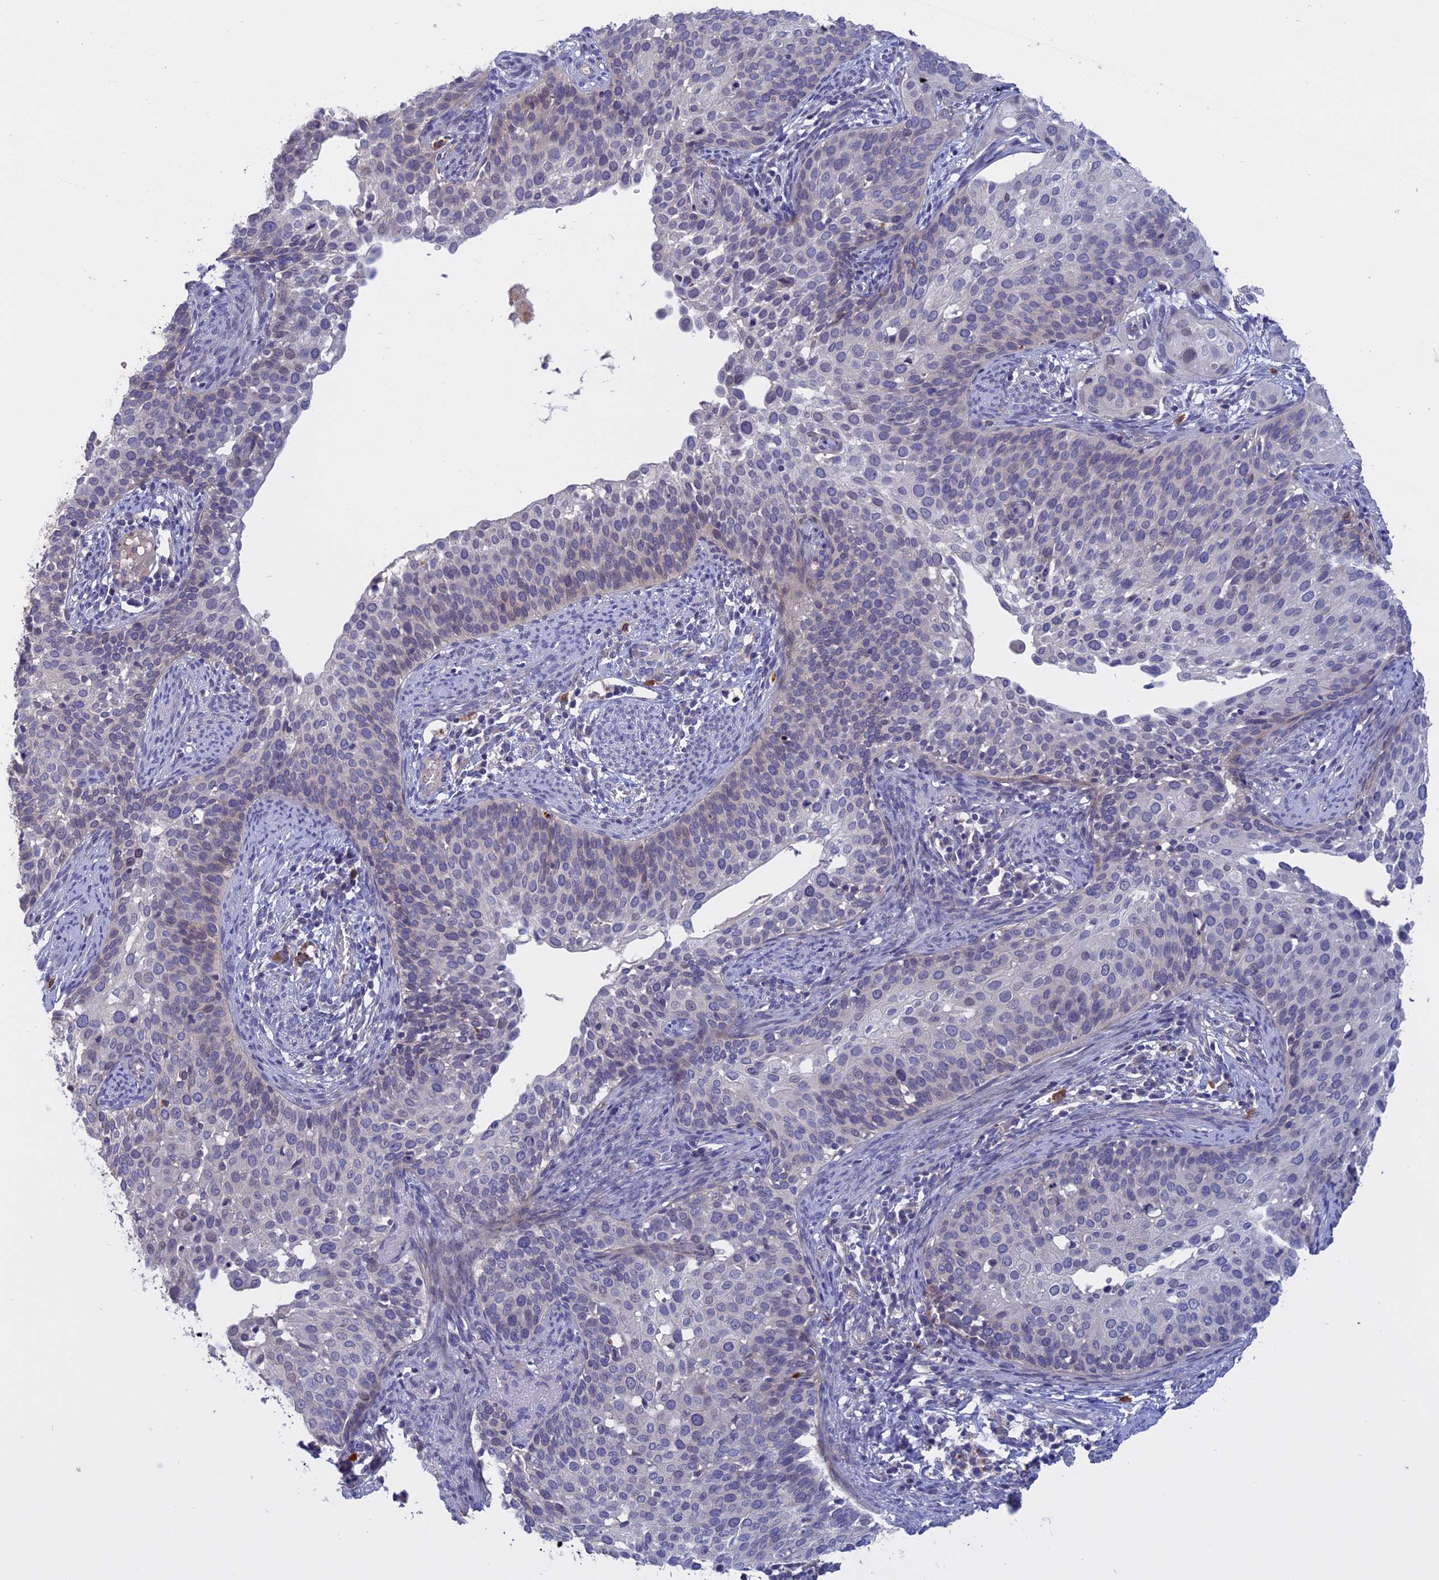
{"staining": {"intensity": "negative", "quantity": "none", "location": "none"}, "tissue": "cervical cancer", "cell_type": "Tumor cells", "image_type": "cancer", "snomed": [{"axis": "morphology", "description": "Squamous cell carcinoma, NOS"}, {"axis": "topography", "description": "Cervix"}], "caption": "Immunohistochemistry of human cervical squamous cell carcinoma displays no staining in tumor cells. (DAB (3,3'-diaminobenzidine) IHC, high magnification).", "gene": "SLC2A6", "patient": {"sex": "female", "age": 44}}